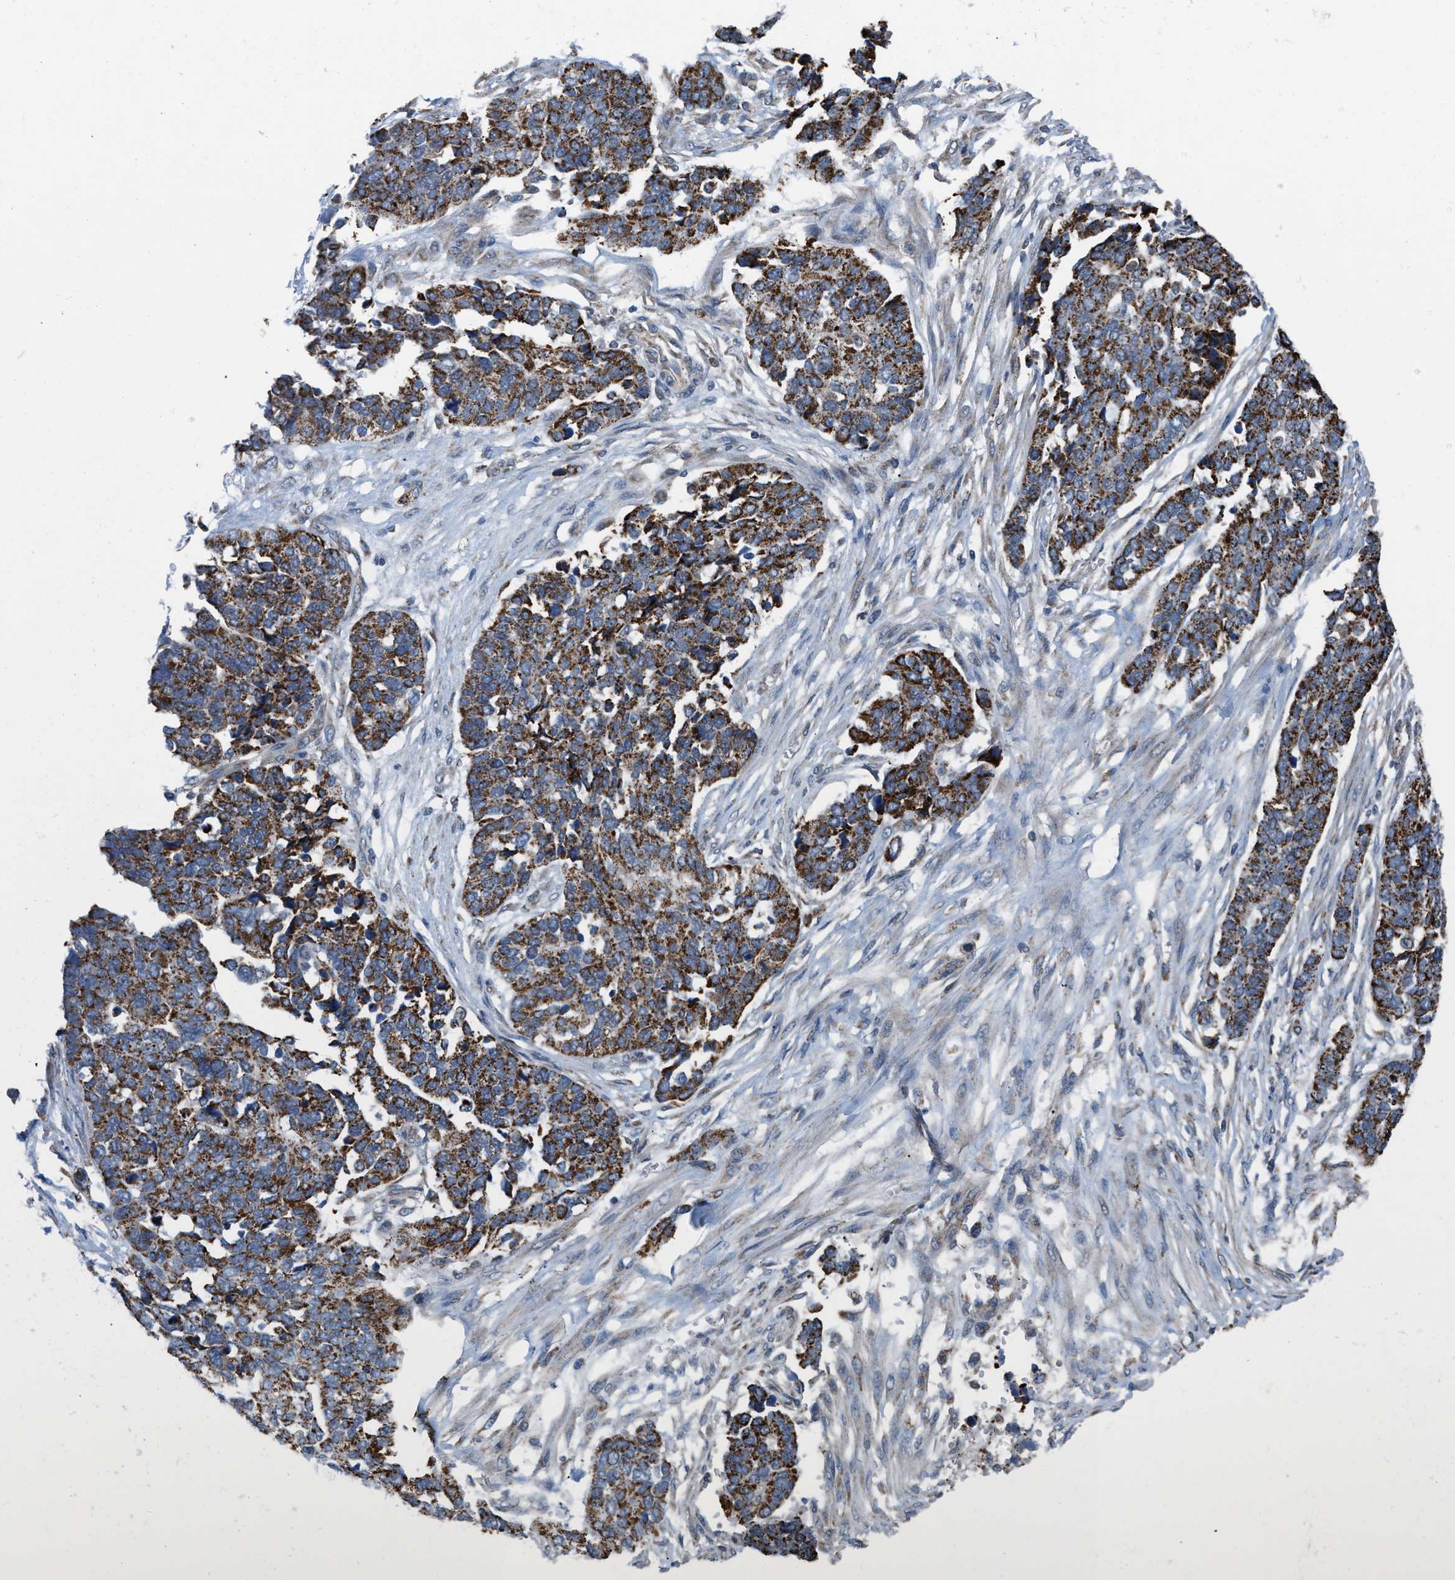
{"staining": {"intensity": "strong", "quantity": ">75%", "location": "cytoplasmic/membranous"}, "tissue": "ovarian cancer", "cell_type": "Tumor cells", "image_type": "cancer", "snomed": [{"axis": "morphology", "description": "Cystadenocarcinoma, serous, NOS"}, {"axis": "topography", "description": "Ovary"}], "caption": "Immunohistochemistry of ovarian cancer (serous cystadenocarcinoma) exhibits high levels of strong cytoplasmic/membranous staining in about >75% of tumor cells. (Brightfield microscopy of DAB IHC at high magnification).", "gene": "BCL10", "patient": {"sex": "female", "age": 44}}